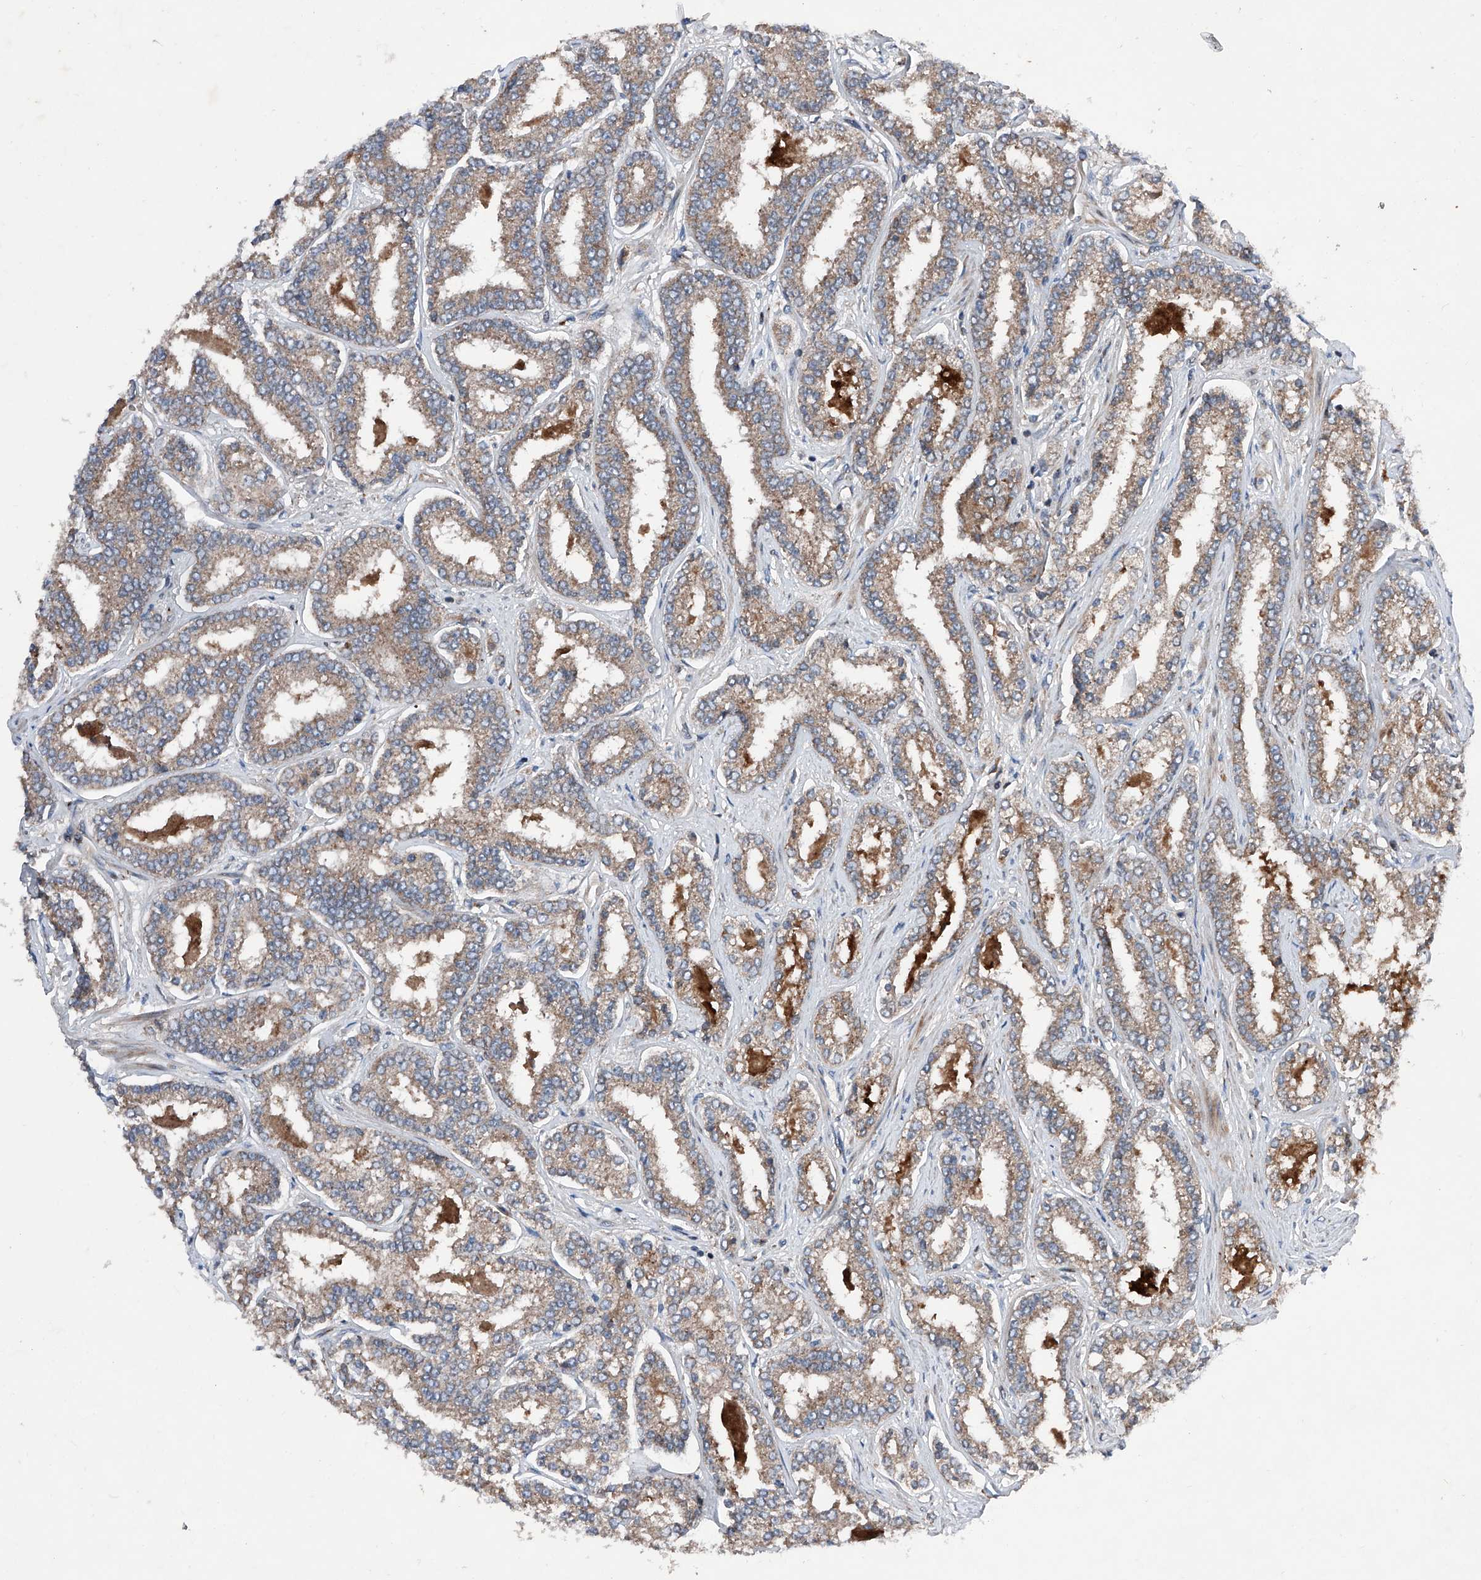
{"staining": {"intensity": "moderate", "quantity": ">75%", "location": "cytoplasmic/membranous"}, "tissue": "prostate cancer", "cell_type": "Tumor cells", "image_type": "cancer", "snomed": [{"axis": "morphology", "description": "Normal tissue, NOS"}, {"axis": "morphology", "description": "Adenocarcinoma, High grade"}, {"axis": "topography", "description": "Prostate"}], "caption": "Human prostate cancer (high-grade adenocarcinoma) stained with a protein marker demonstrates moderate staining in tumor cells.", "gene": "DAD1", "patient": {"sex": "male", "age": 83}}